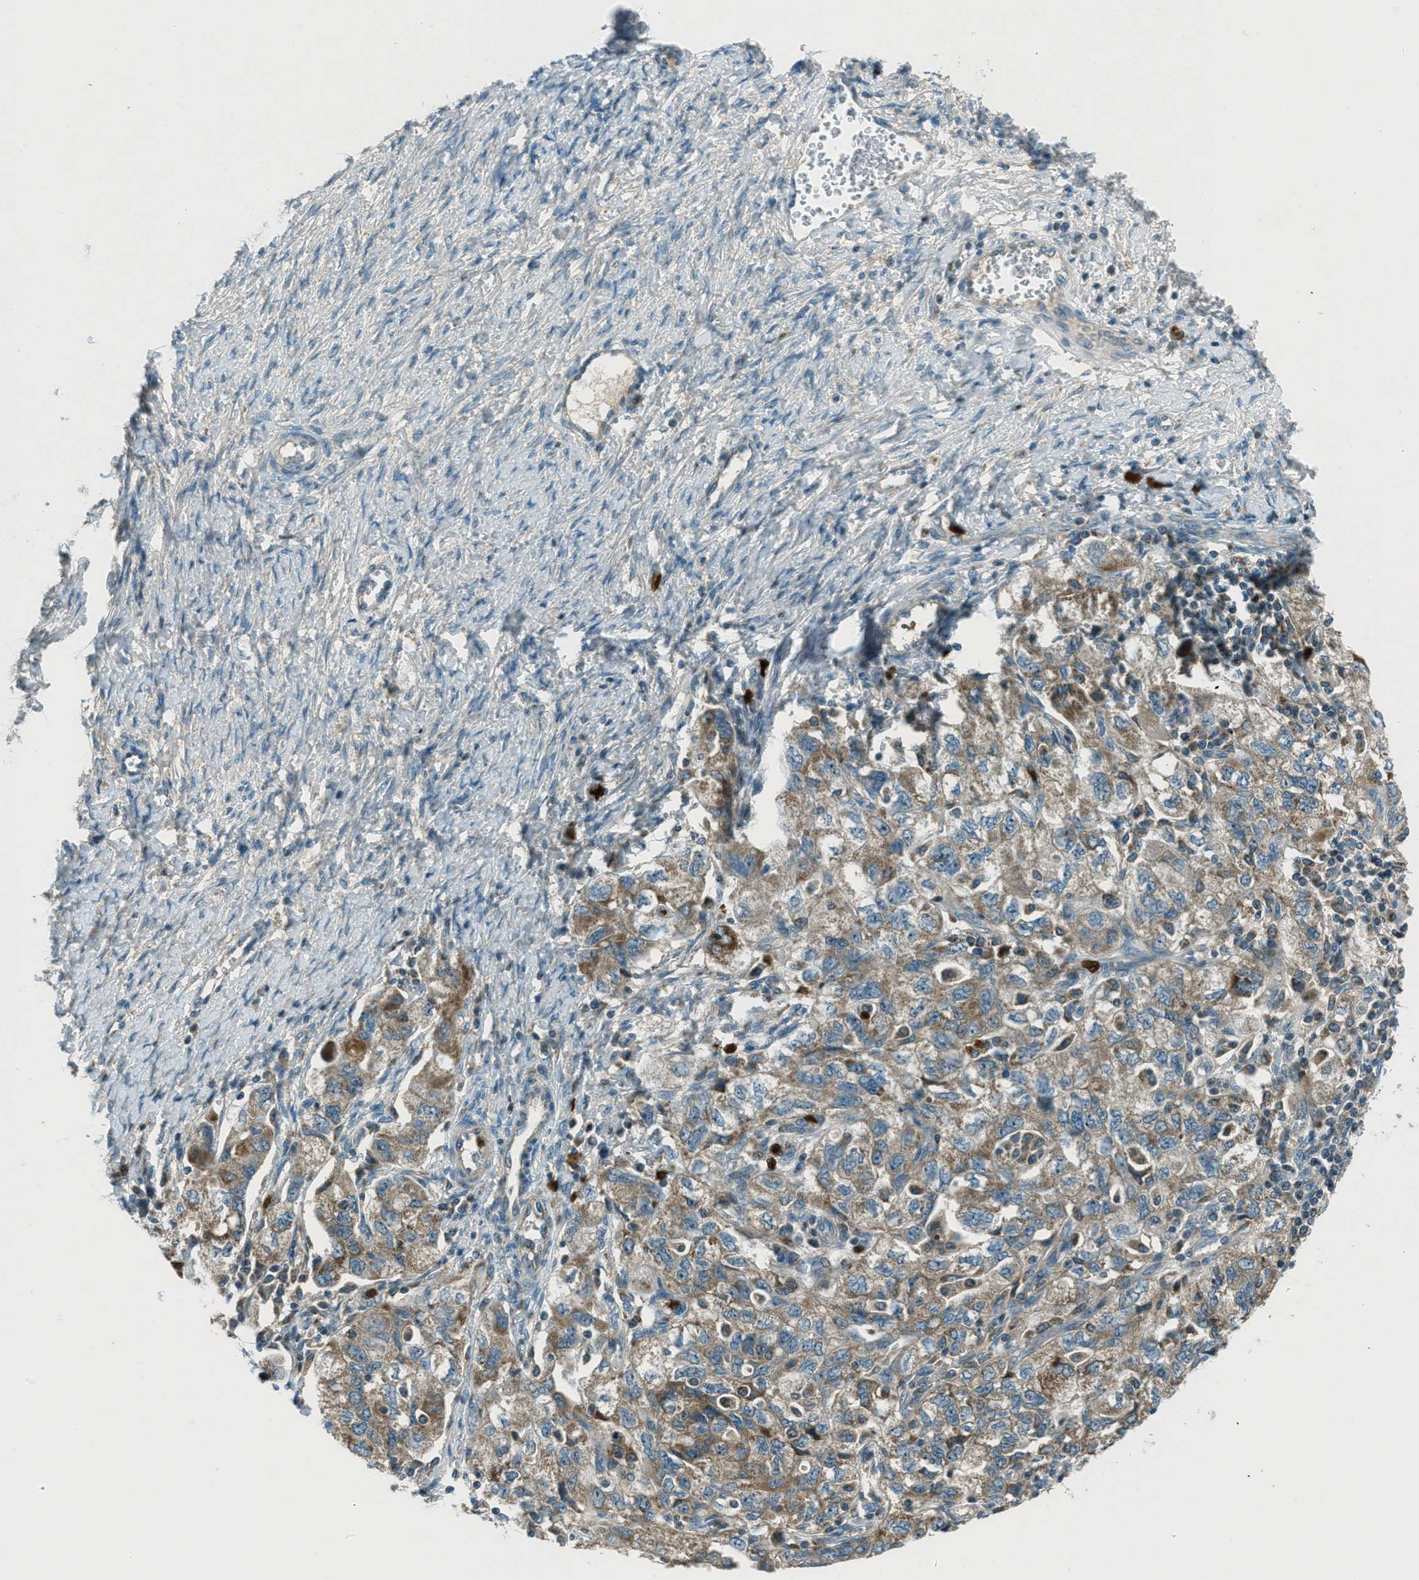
{"staining": {"intensity": "moderate", "quantity": ">75%", "location": "cytoplasmic/membranous"}, "tissue": "ovarian cancer", "cell_type": "Tumor cells", "image_type": "cancer", "snomed": [{"axis": "morphology", "description": "Carcinoma, NOS"}, {"axis": "morphology", "description": "Cystadenocarcinoma, serous, NOS"}, {"axis": "topography", "description": "Ovary"}], "caption": "Tumor cells display moderate cytoplasmic/membranous positivity in about >75% of cells in ovarian cancer (carcinoma).", "gene": "FAR1", "patient": {"sex": "female", "age": 69}}